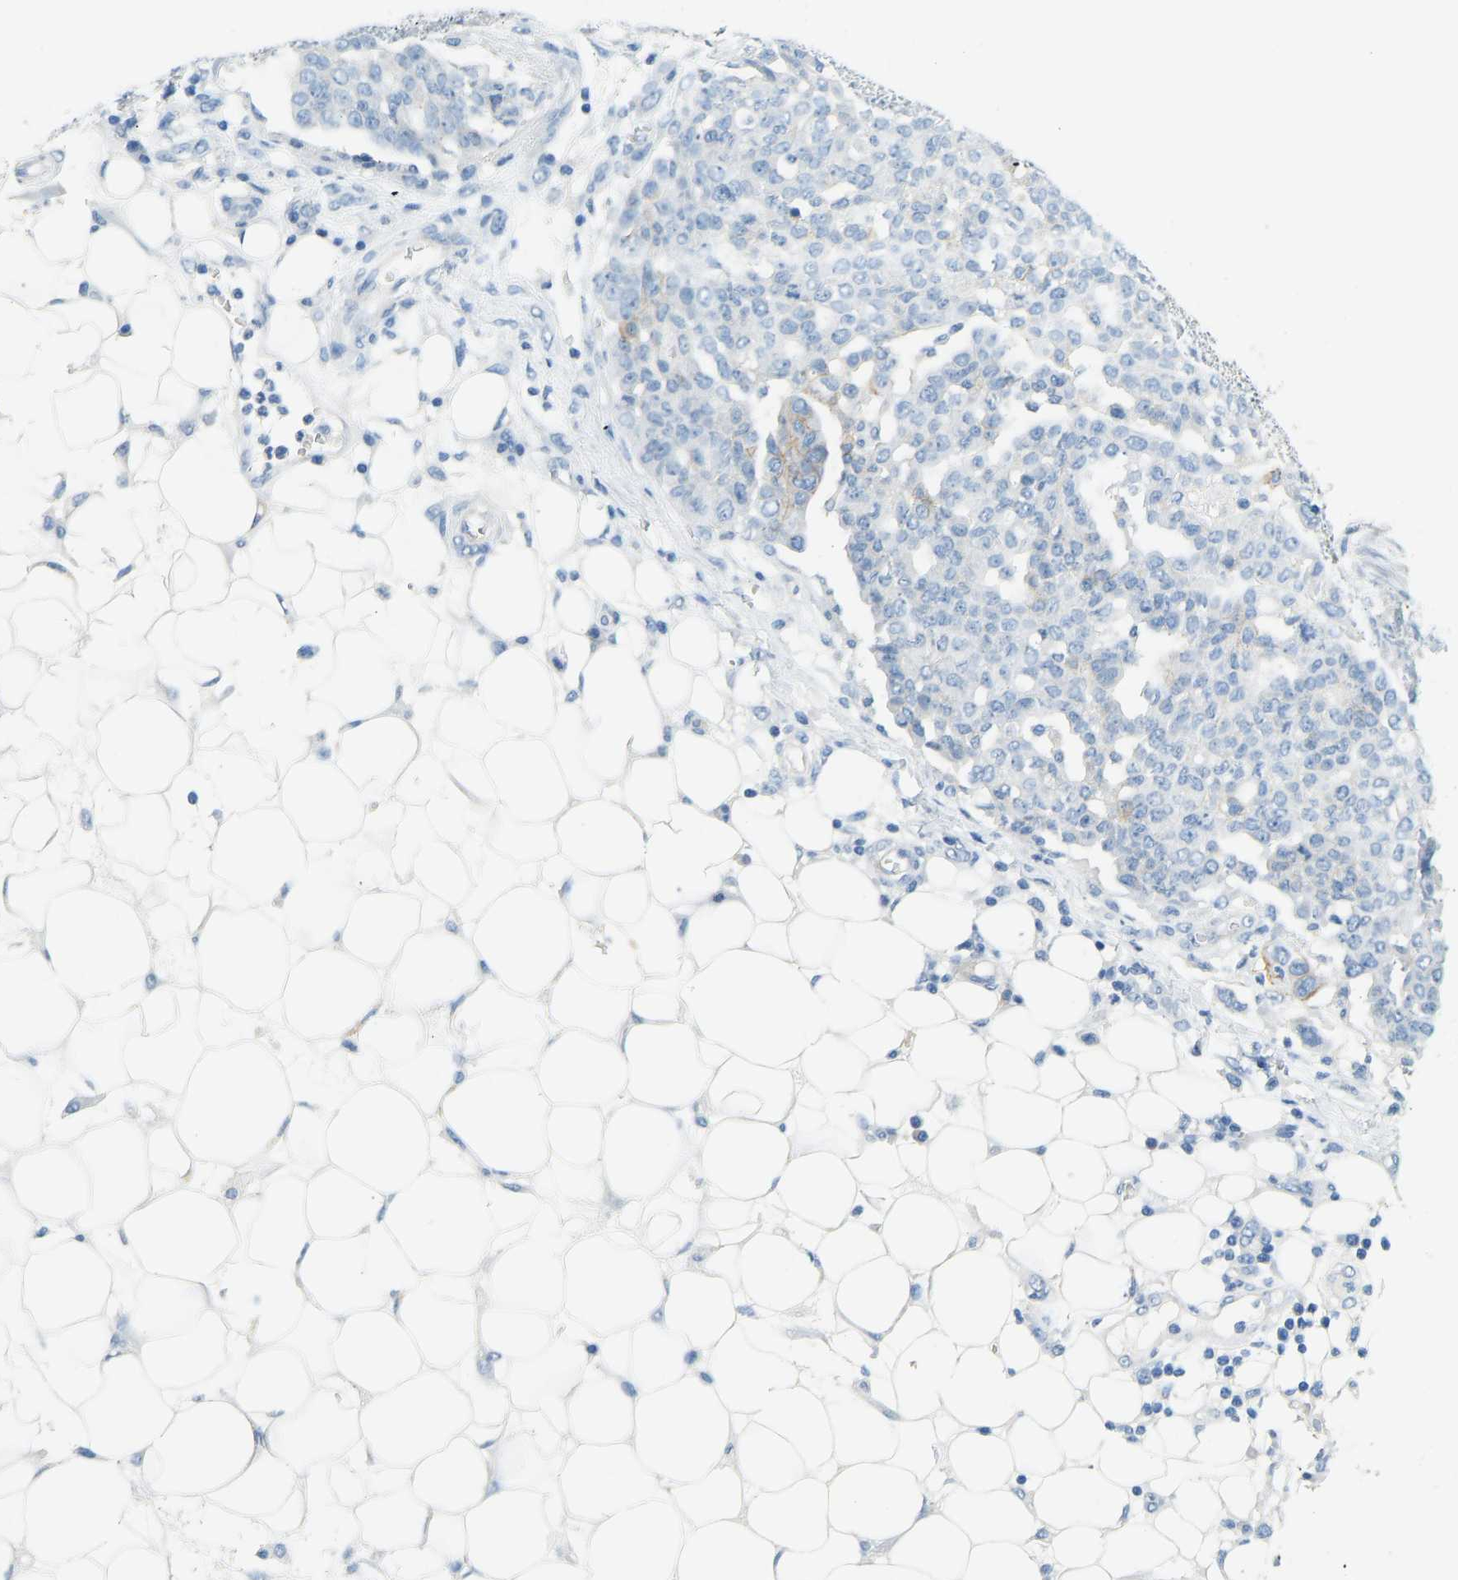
{"staining": {"intensity": "moderate", "quantity": "<25%", "location": "cytoplasmic/membranous"}, "tissue": "ovarian cancer", "cell_type": "Tumor cells", "image_type": "cancer", "snomed": [{"axis": "morphology", "description": "Cystadenocarcinoma, serous, NOS"}, {"axis": "topography", "description": "Soft tissue"}, {"axis": "topography", "description": "Ovary"}], "caption": "Protein staining of ovarian cancer (serous cystadenocarcinoma) tissue displays moderate cytoplasmic/membranous expression in about <25% of tumor cells.", "gene": "ATP1A1", "patient": {"sex": "female", "age": 57}}